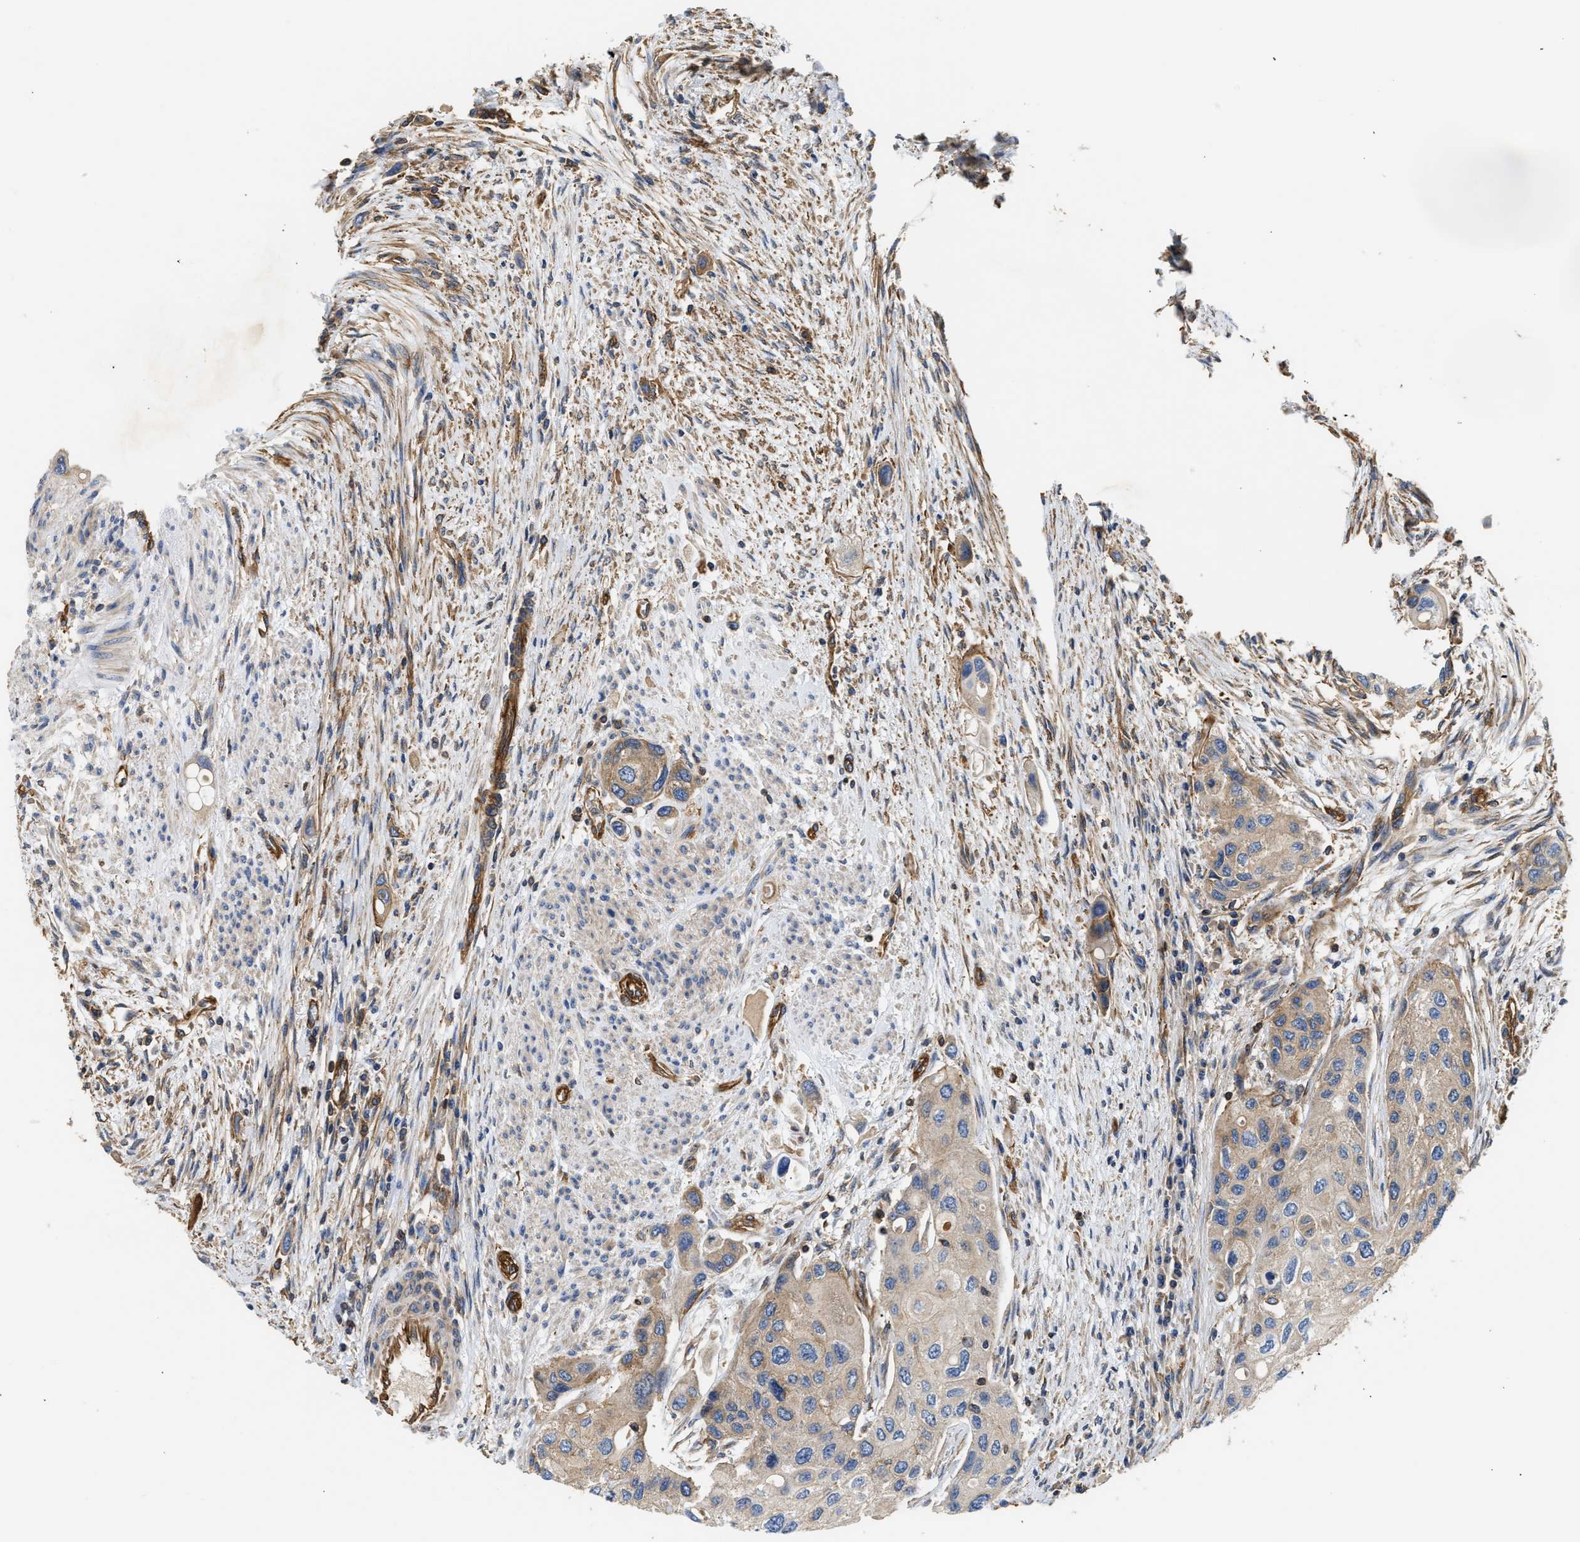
{"staining": {"intensity": "weak", "quantity": "25%-75%", "location": "cytoplasmic/membranous"}, "tissue": "urothelial cancer", "cell_type": "Tumor cells", "image_type": "cancer", "snomed": [{"axis": "morphology", "description": "Urothelial carcinoma, High grade"}, {"axis": "topography", "description": "Urinary bladder"}], "caption": "About 25%-75% of tumor cells in human urothelial cancer display weak cytoplasmic/membranous protein staining as visualized by brown immunohistochemical staining.", "gene": "SAMD9L", "patient": {"sex": "female", "age": 56}}